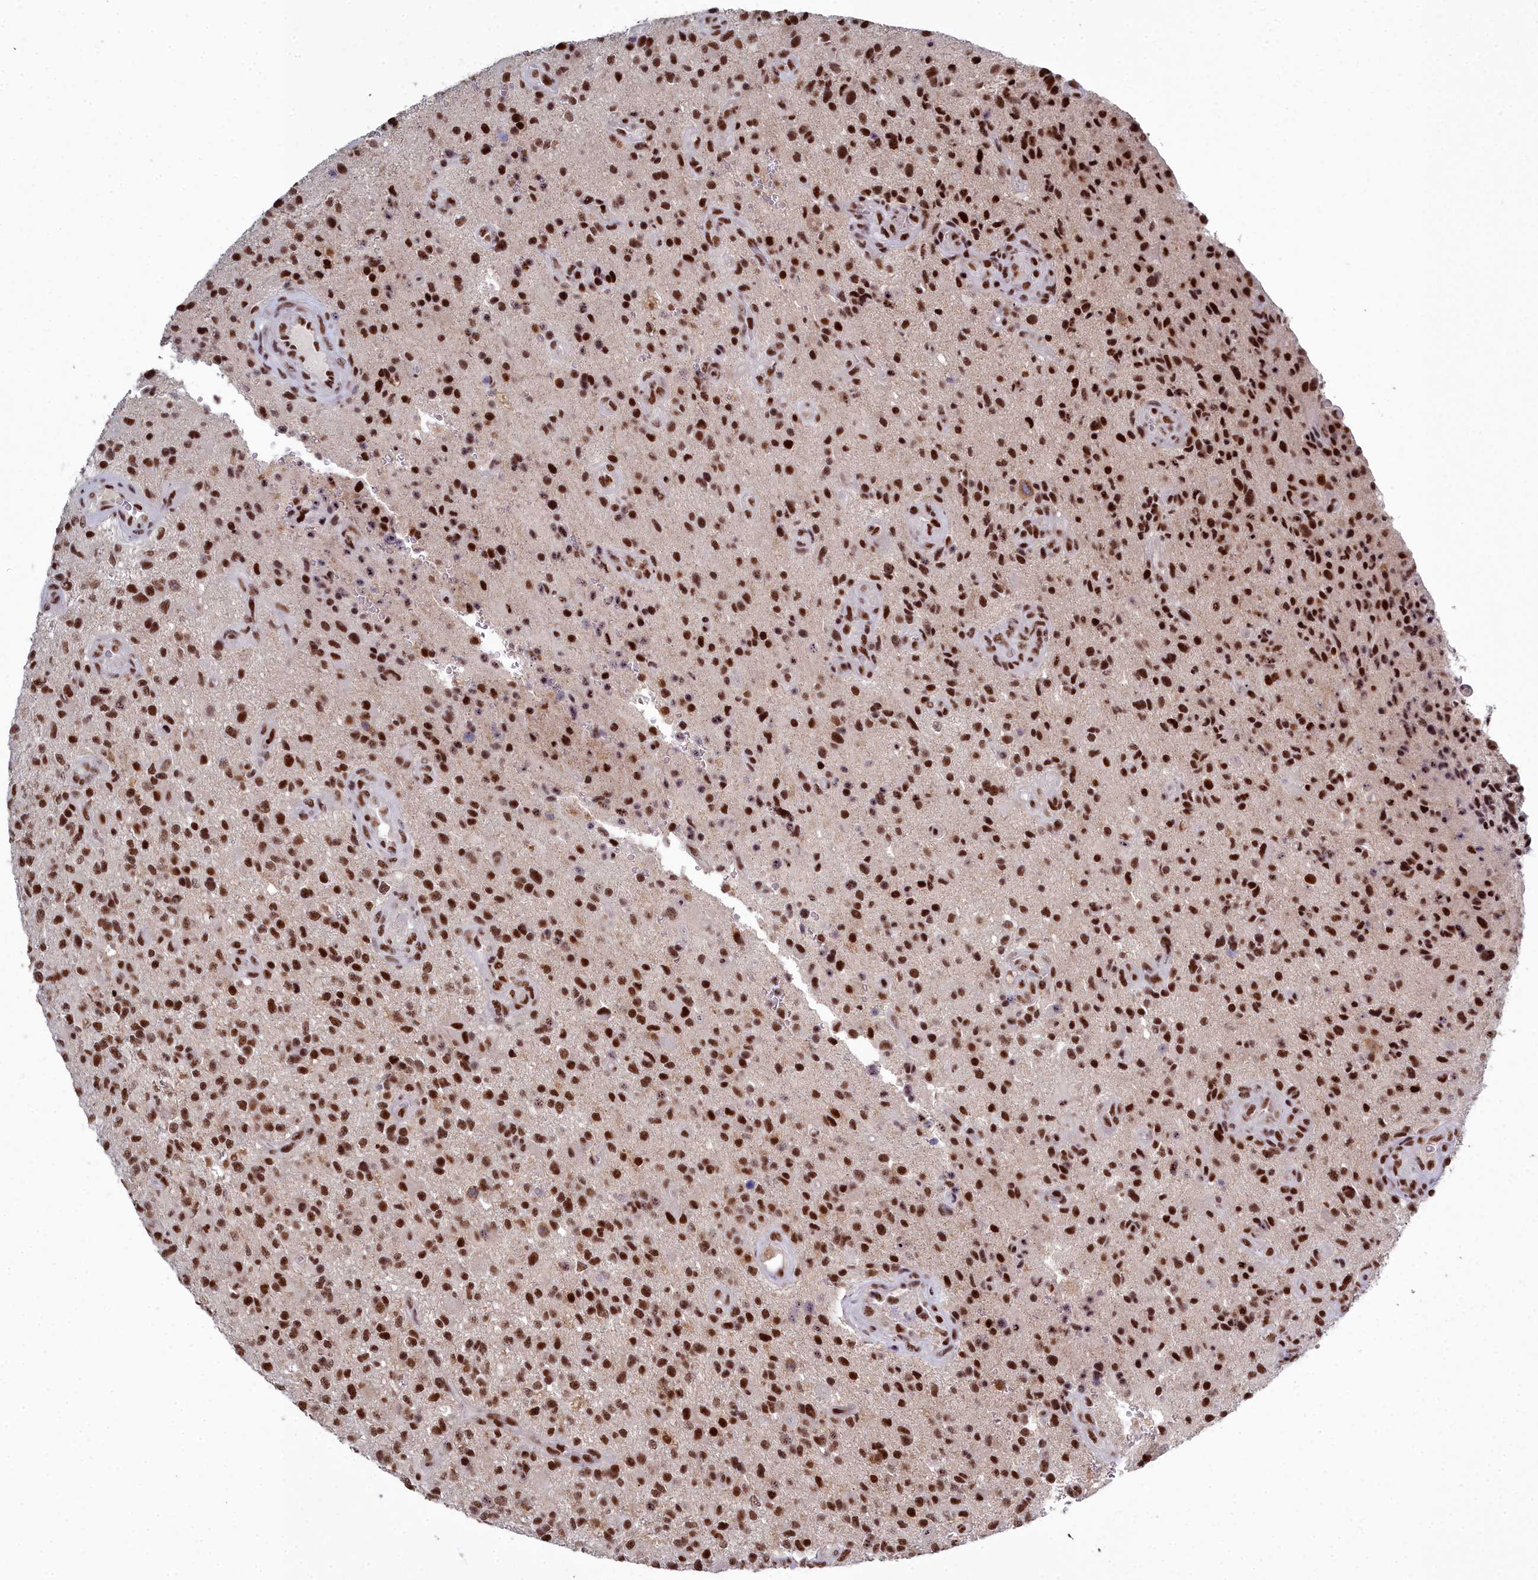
{"staining": {"intensity": "strong", "quantity": ">75%", "location": "nuclear"}, "tissue": "glioma", "cell_type": "Tumor cells", "image_type": "cancer", "snomed": [{"axis": "morphology", "description": "Glioma, malignant, High grade"}, {"axis": "topography", "description": "Brain"}], "caption": "There is high levels of strong nuclear expression in tumor cells of glioma, as demonstrated by immunohistochemical staining (brown color).", "gene": "SF3B3", "patient": {"sex": "male", "age": 47}}